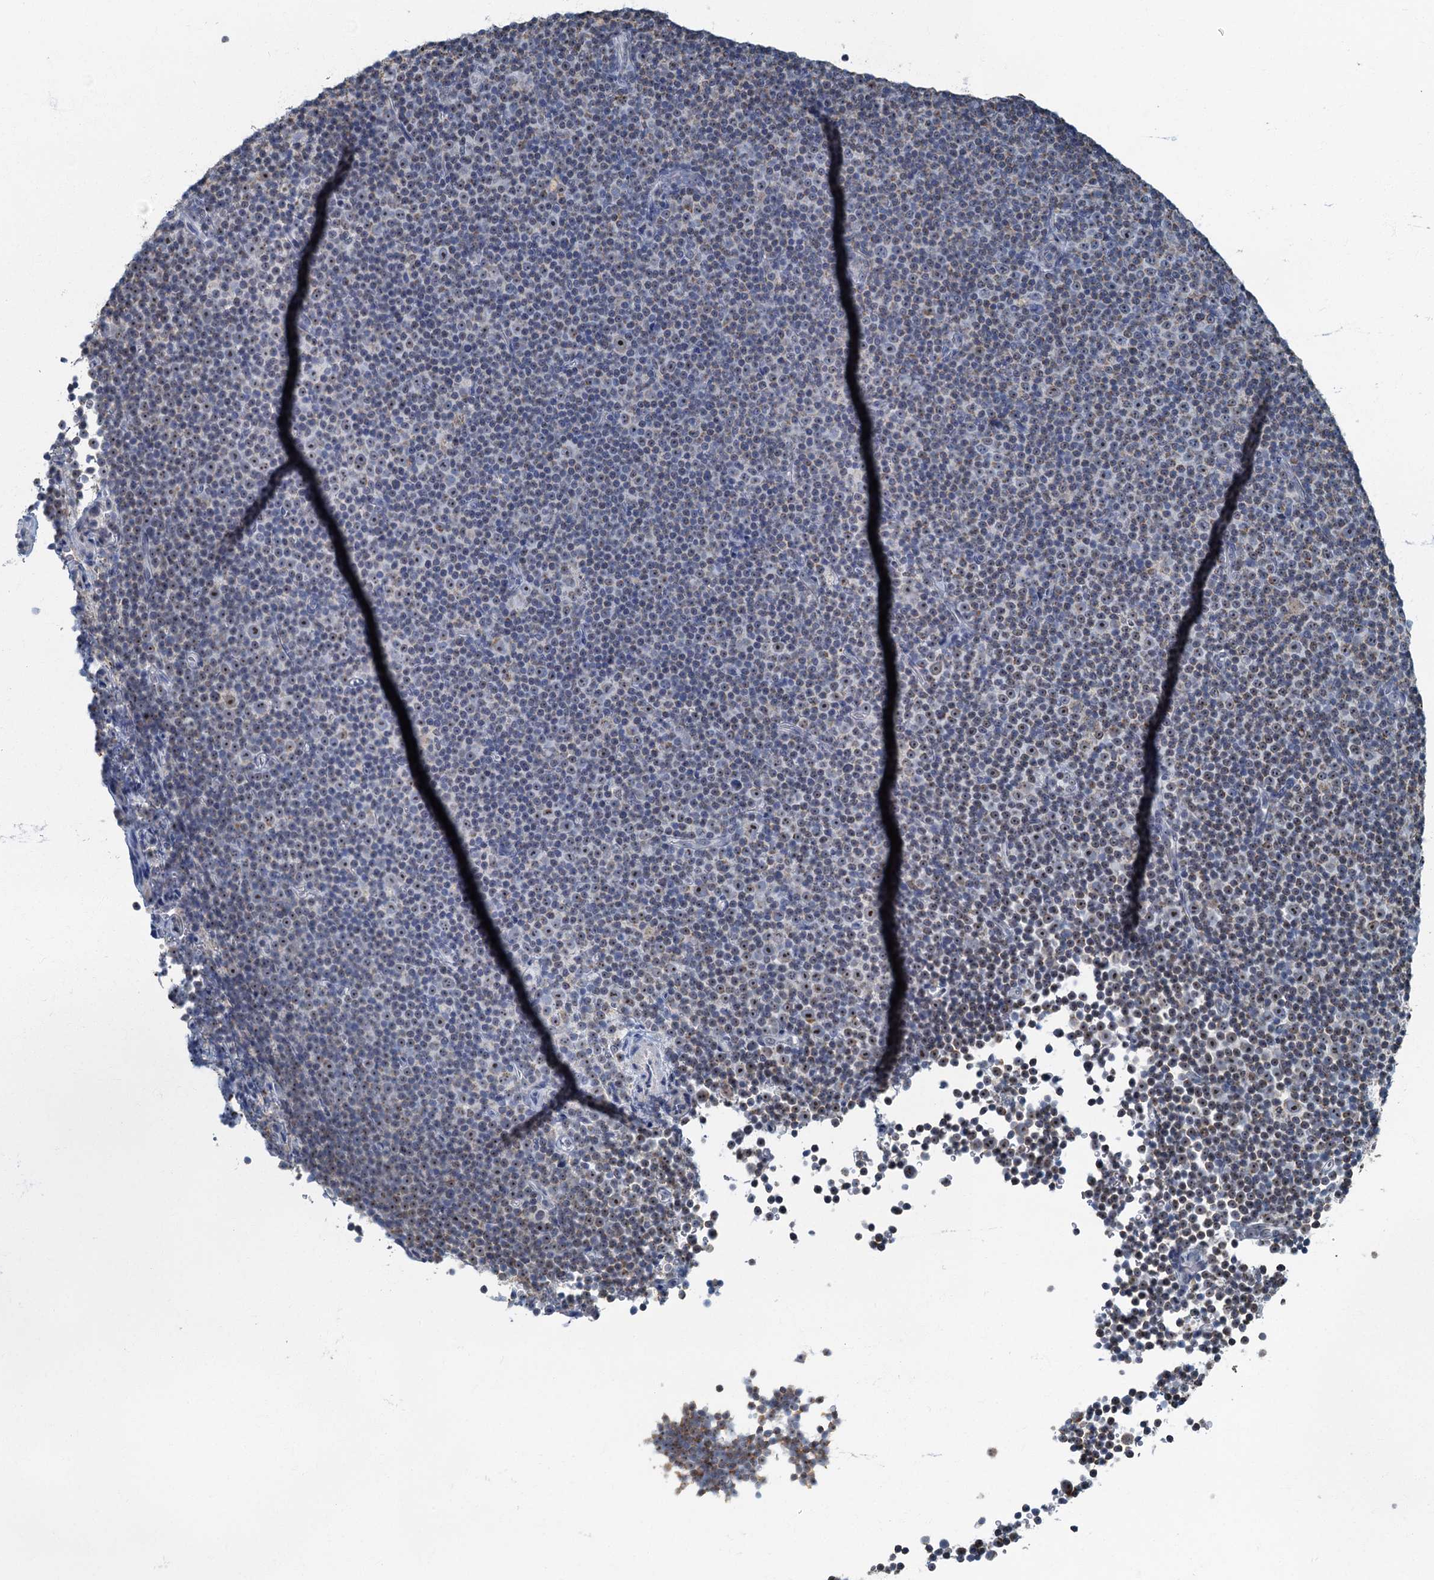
{"staining": {"intensity": "weak", "quantity": "25%-75%", "location": "cytoplasmic/membranous"}, "tissue": "lymphoma", "cell_type": "Tumor cells", "image_type": "cancer", "snomed": [{"axis": "morphology", "description": "Malignant lymphoma, non-Hodgkin's type, Low grade"}, {"axis": "topography", "description": "Lymph node"}], "caption": "Immunohistochemistry (DAB) staining of lymphoma displays weak cytoplasmic/membranous protein positivity in about 25%-75% of tumor cells.", "gene": "RAD9B", "patient": {"sex": "female", "age": 67}}